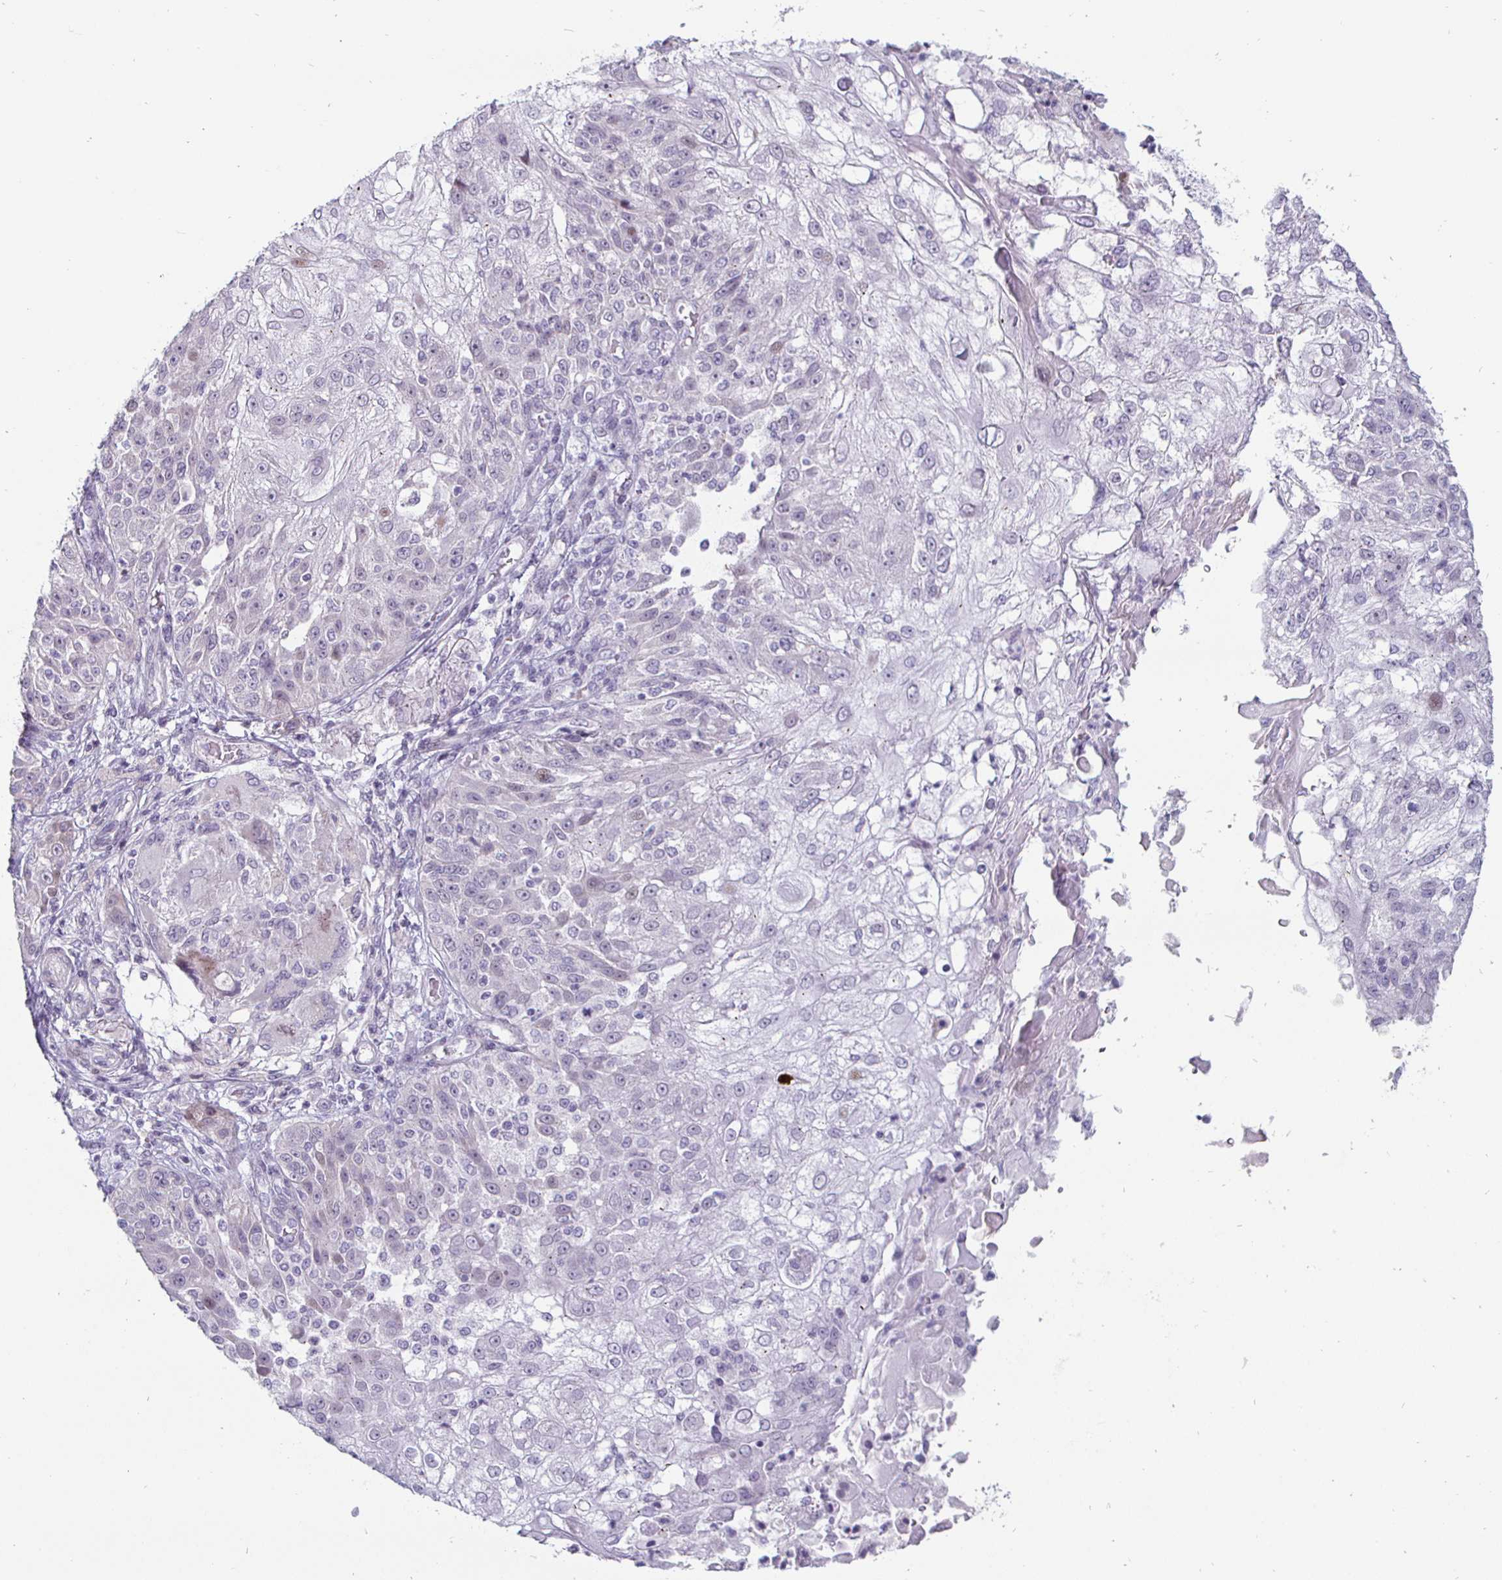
{"staining": {"intensity": "negative", "quantity": "none", "location": "none"}, "tissue": "skin cancer", "cell_type": "Tumor cells", "image_type": "cancer", "snomed": [{"axis": "morphology", "description": "Normal tissue, NOS"}, {"axis": "morphology", "description": "Squamous cell carcinoma, NOS"}, {"axis": "topography", "description": "Skin"}], "caption": "IHC of human skin cancer (squamous cell carcinoma) displays no positivity in tumor cells.", "gene": "DMRTB1", "patient": {"sex": "female", "age": 83}}